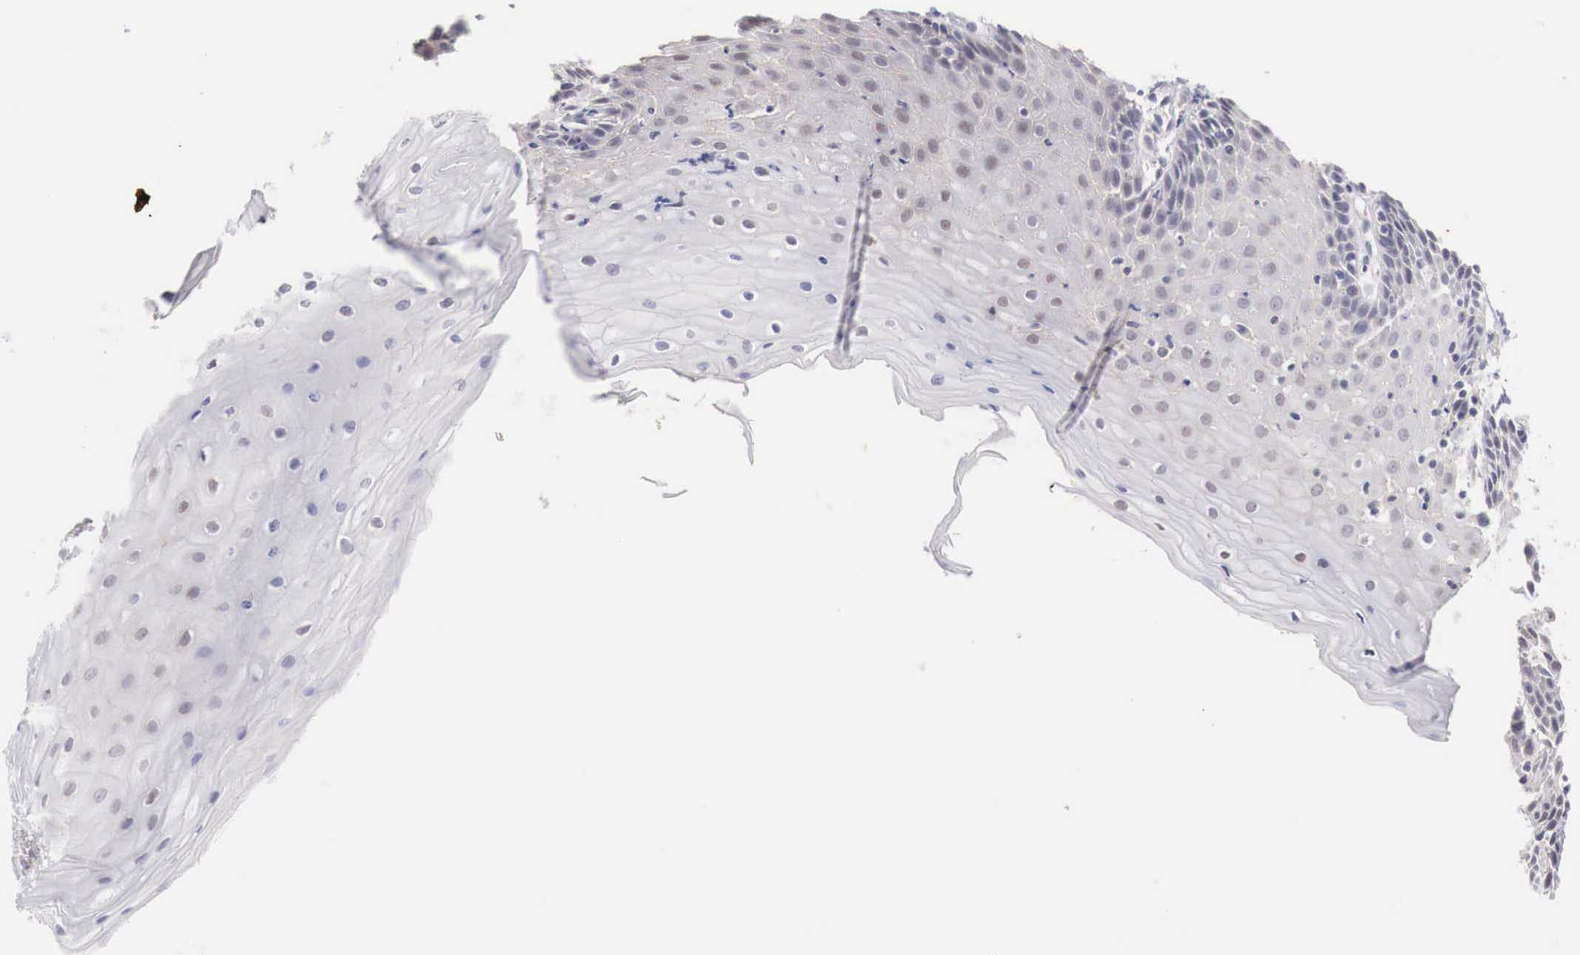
{"staining": {"intensity": "negative", "quantity": "none", "location": "none"}, "tissue": "cervix", "cell_type": "Glandular cells", "image_type": "normal", "snomed": [{"axis": "morphology", "description": "Normal tissue, NOS"}, {"axis": "topography", "description": "Cervix"}], "caption": "A photomicrograph of human cervix is negative for staining in glandular cells.", "gene": "TRIM13", "patient": {"sex": "female", "age": 53}}